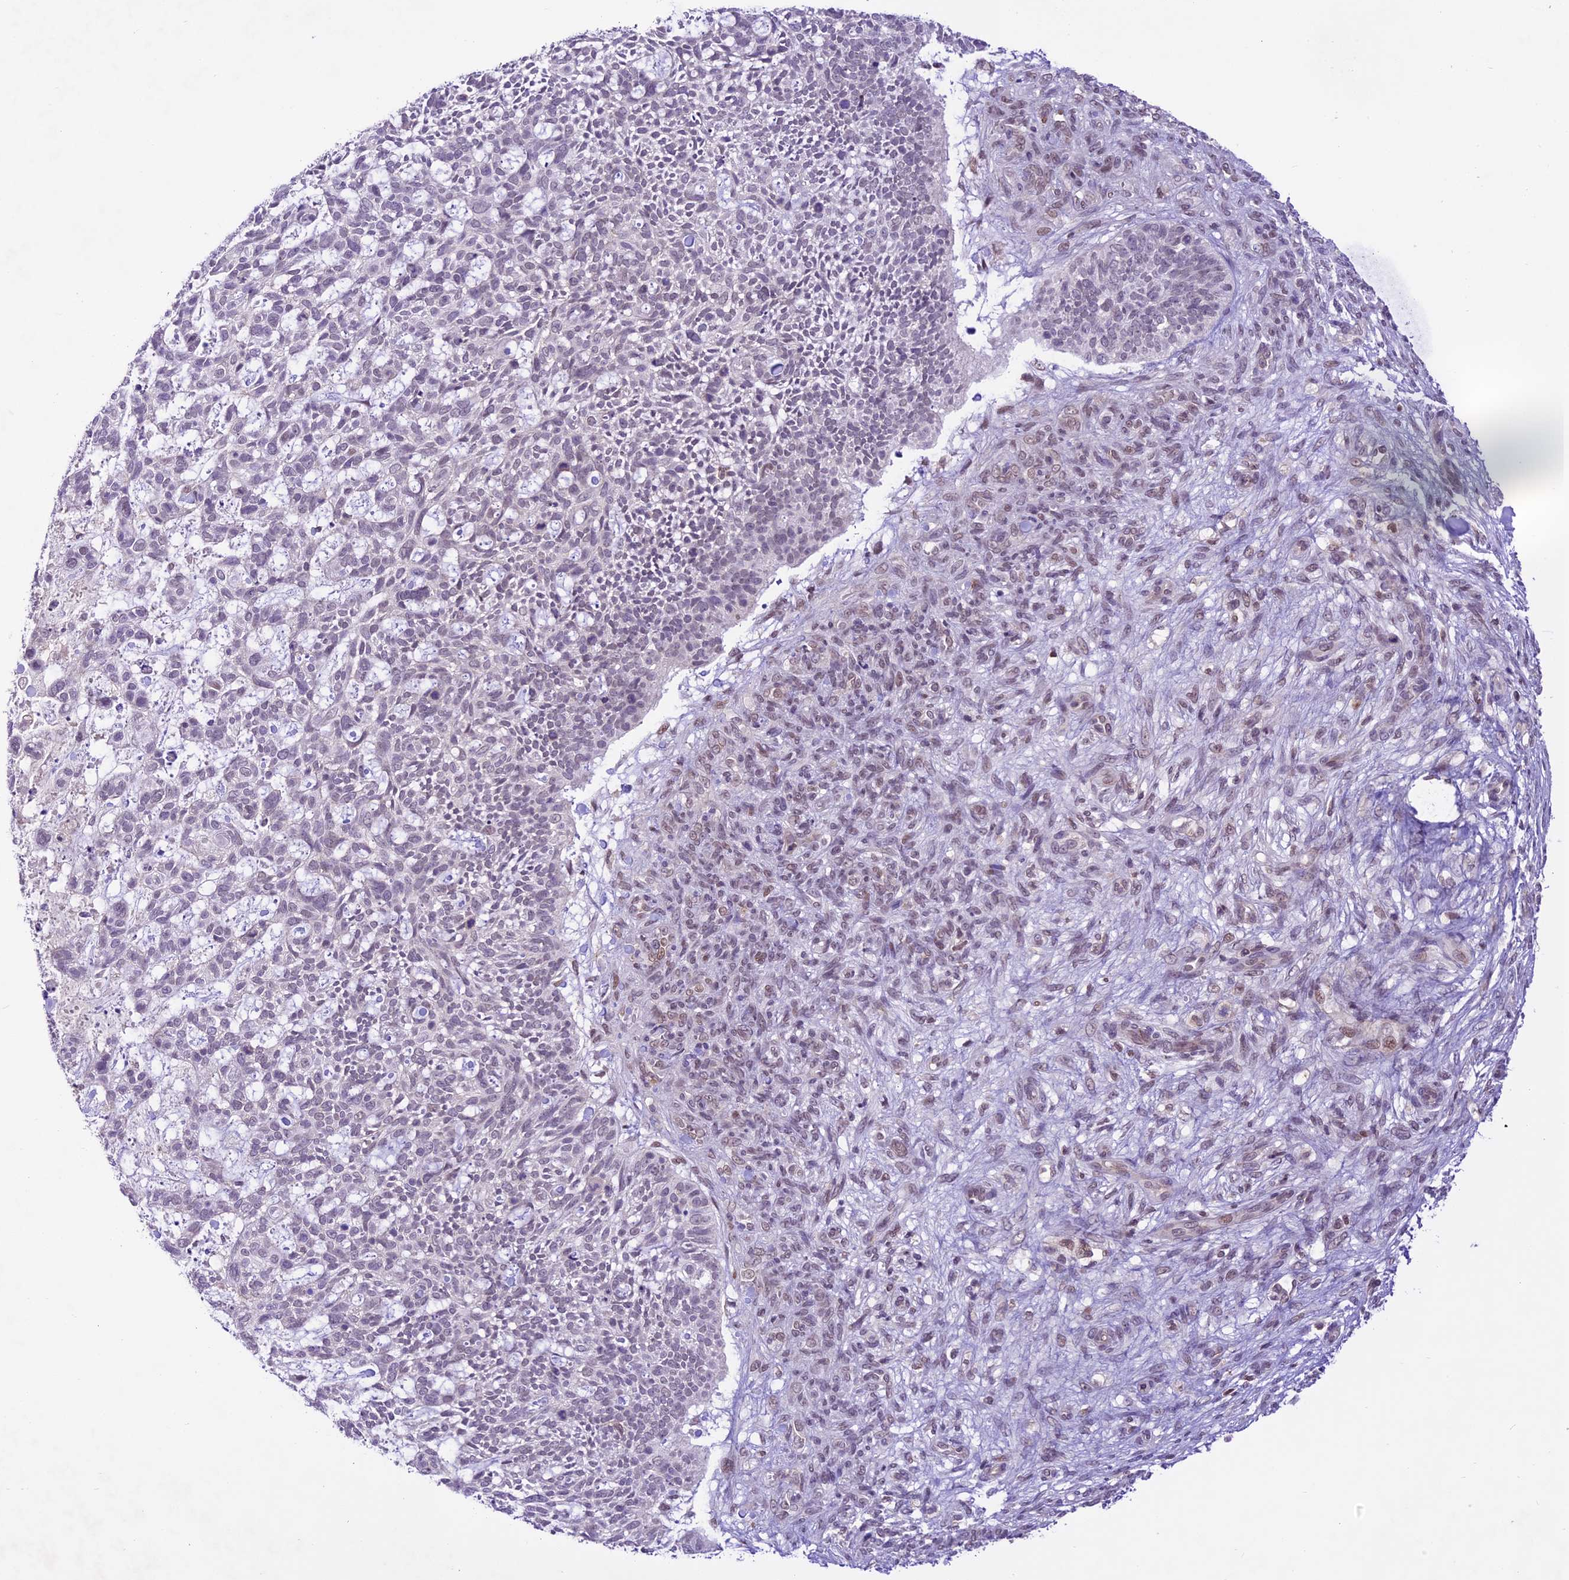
{"staining": {"intensity": "negative", "quantity": "none", "location": "none"}, "tissue": "skin cancer", "cell_type": "Tumor cells", "image_type": "cancer", "snomed": [{"axis": "morphology", "description": "Basal cell carcinoma"}, {"axis": "topography", "description": "Skin"}], "caption": "The photomicrograph demonstrates no significant expression in tumor cells of skin cancer.", "gene": "SHKBP1", "patient": {"sex": "male", "age": 88}}